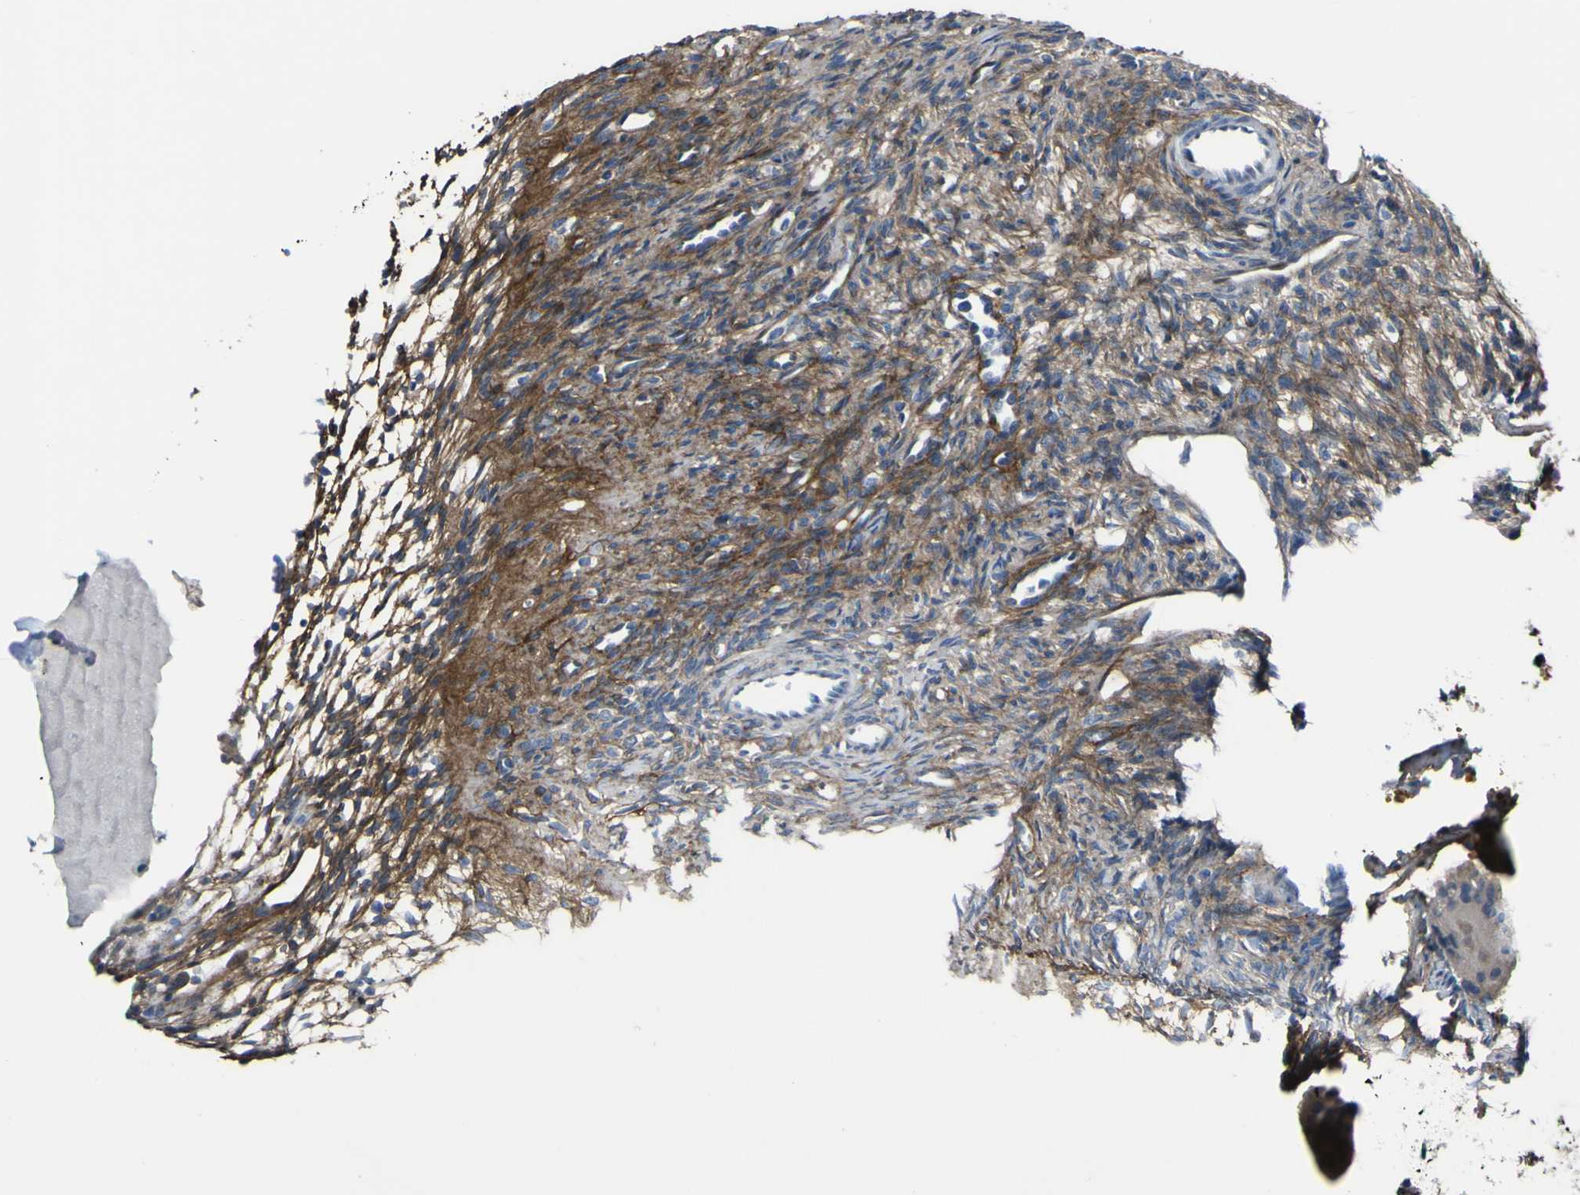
{"staining": {"intensity": "negative", "quantity": "none", "location": "none"}, "tissue": "ovary", "cell_type": "Follicle cells", "image_type": "normal", "snomed": [{"axis": "morphology", "description": "Normal tissue, NOS"}, {"axis": "topography", "description": "Ovary"}], "caption": "Ovary stained for a protein using immunohistochemistry (IHC) reveals no positivity follicle cells.", "gene": "LRRN1", "patient": {"sex": "female", "age": 33}}